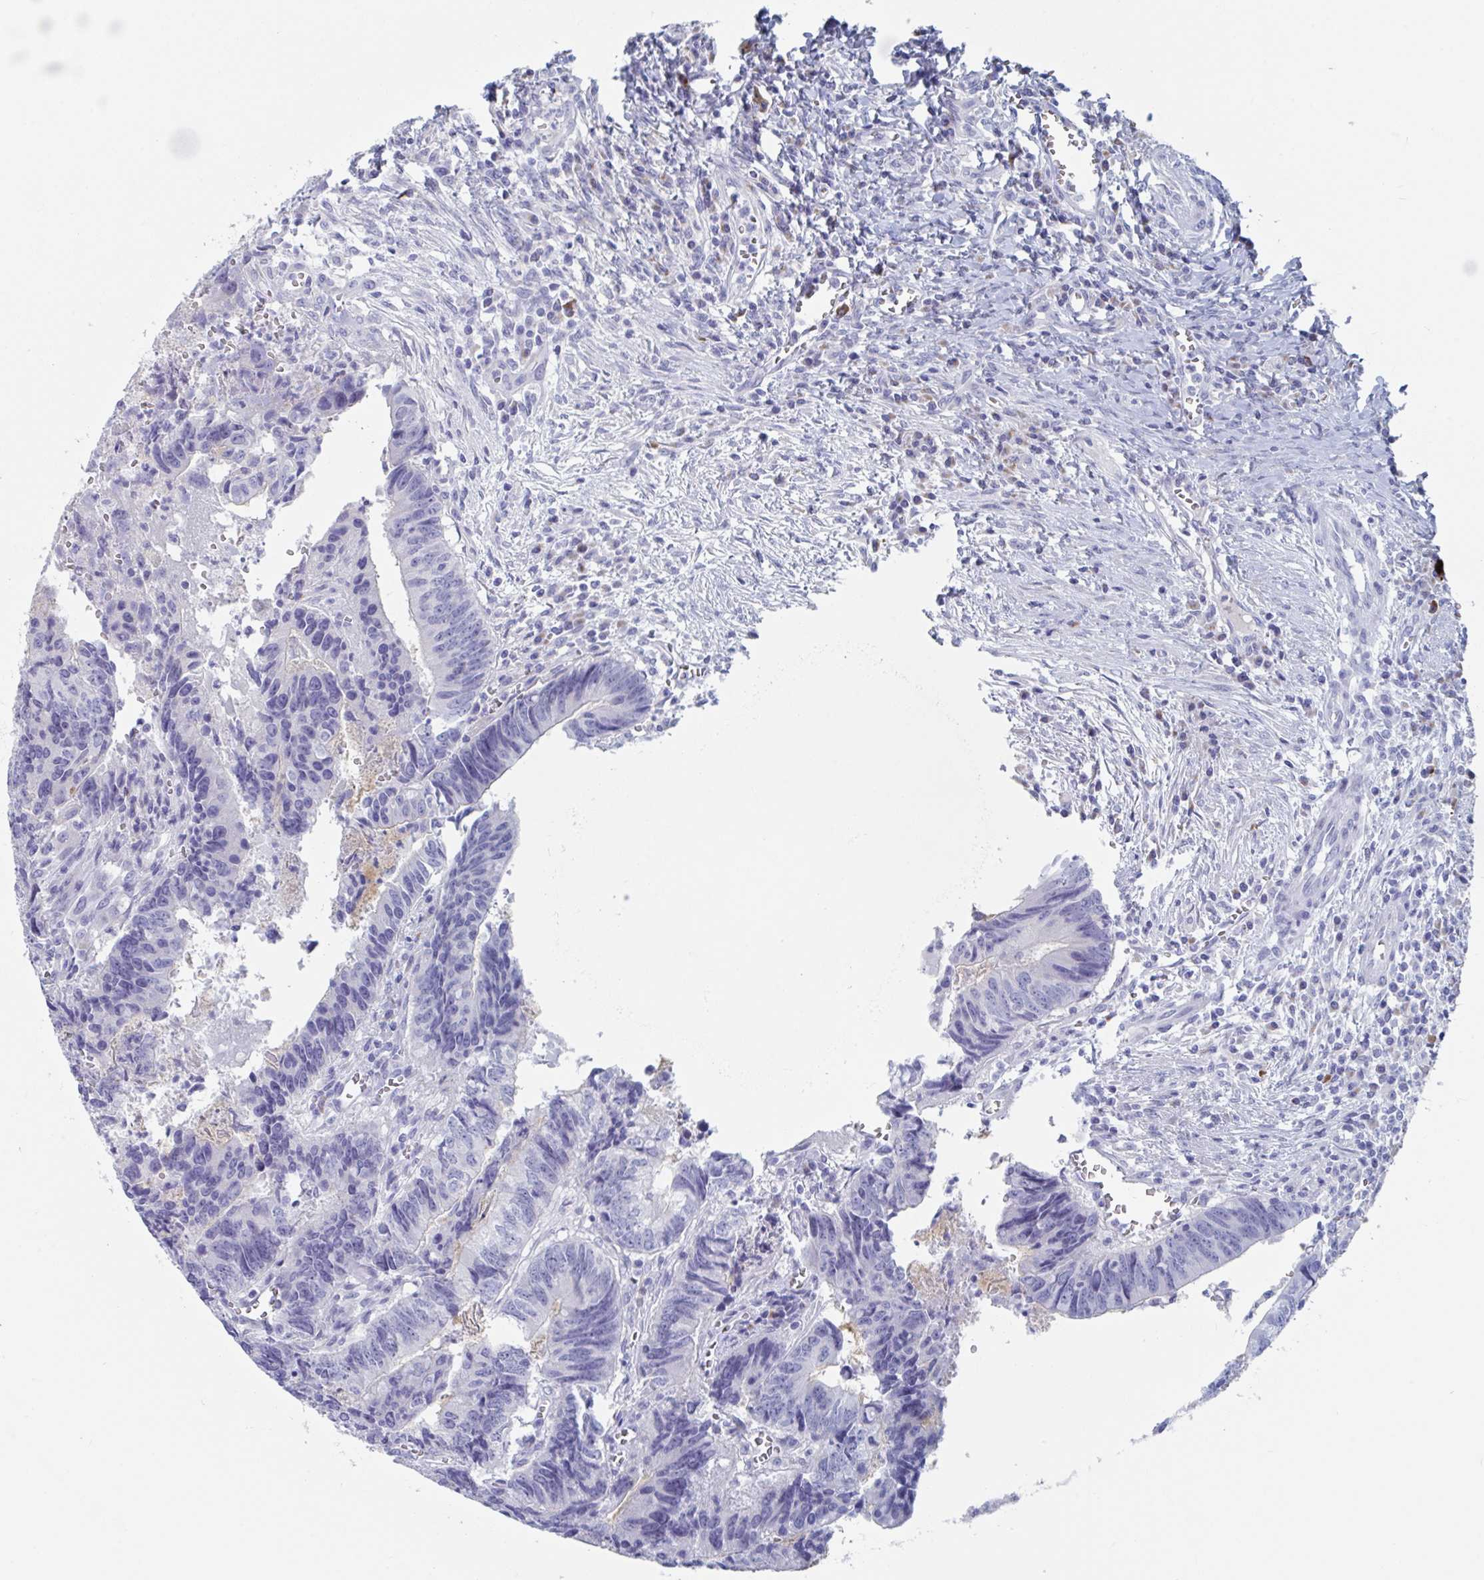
{"staining": {"intensity": "negative", "quantity": "none", "location": "none"}, "tissue": "colorectal cancer", "cell_type": "Tumor cells", "image_type": "cancer", "snomed": [{"axis": "morphology", "description": "Adenocarcinoma, NOS"}, {"axis": "topography", "description": "Colon"}], "caption": "High power microscopy photomicrograph of an immunohistochemistry (IHC) histopathology image of colorectal cancer (adenocarcinoma), revealing no significant positivity in tumor cells. Nuclei are stained in blue.", "gene": "NT5C3B", "patient": {"sex": "male", "age": 86}}